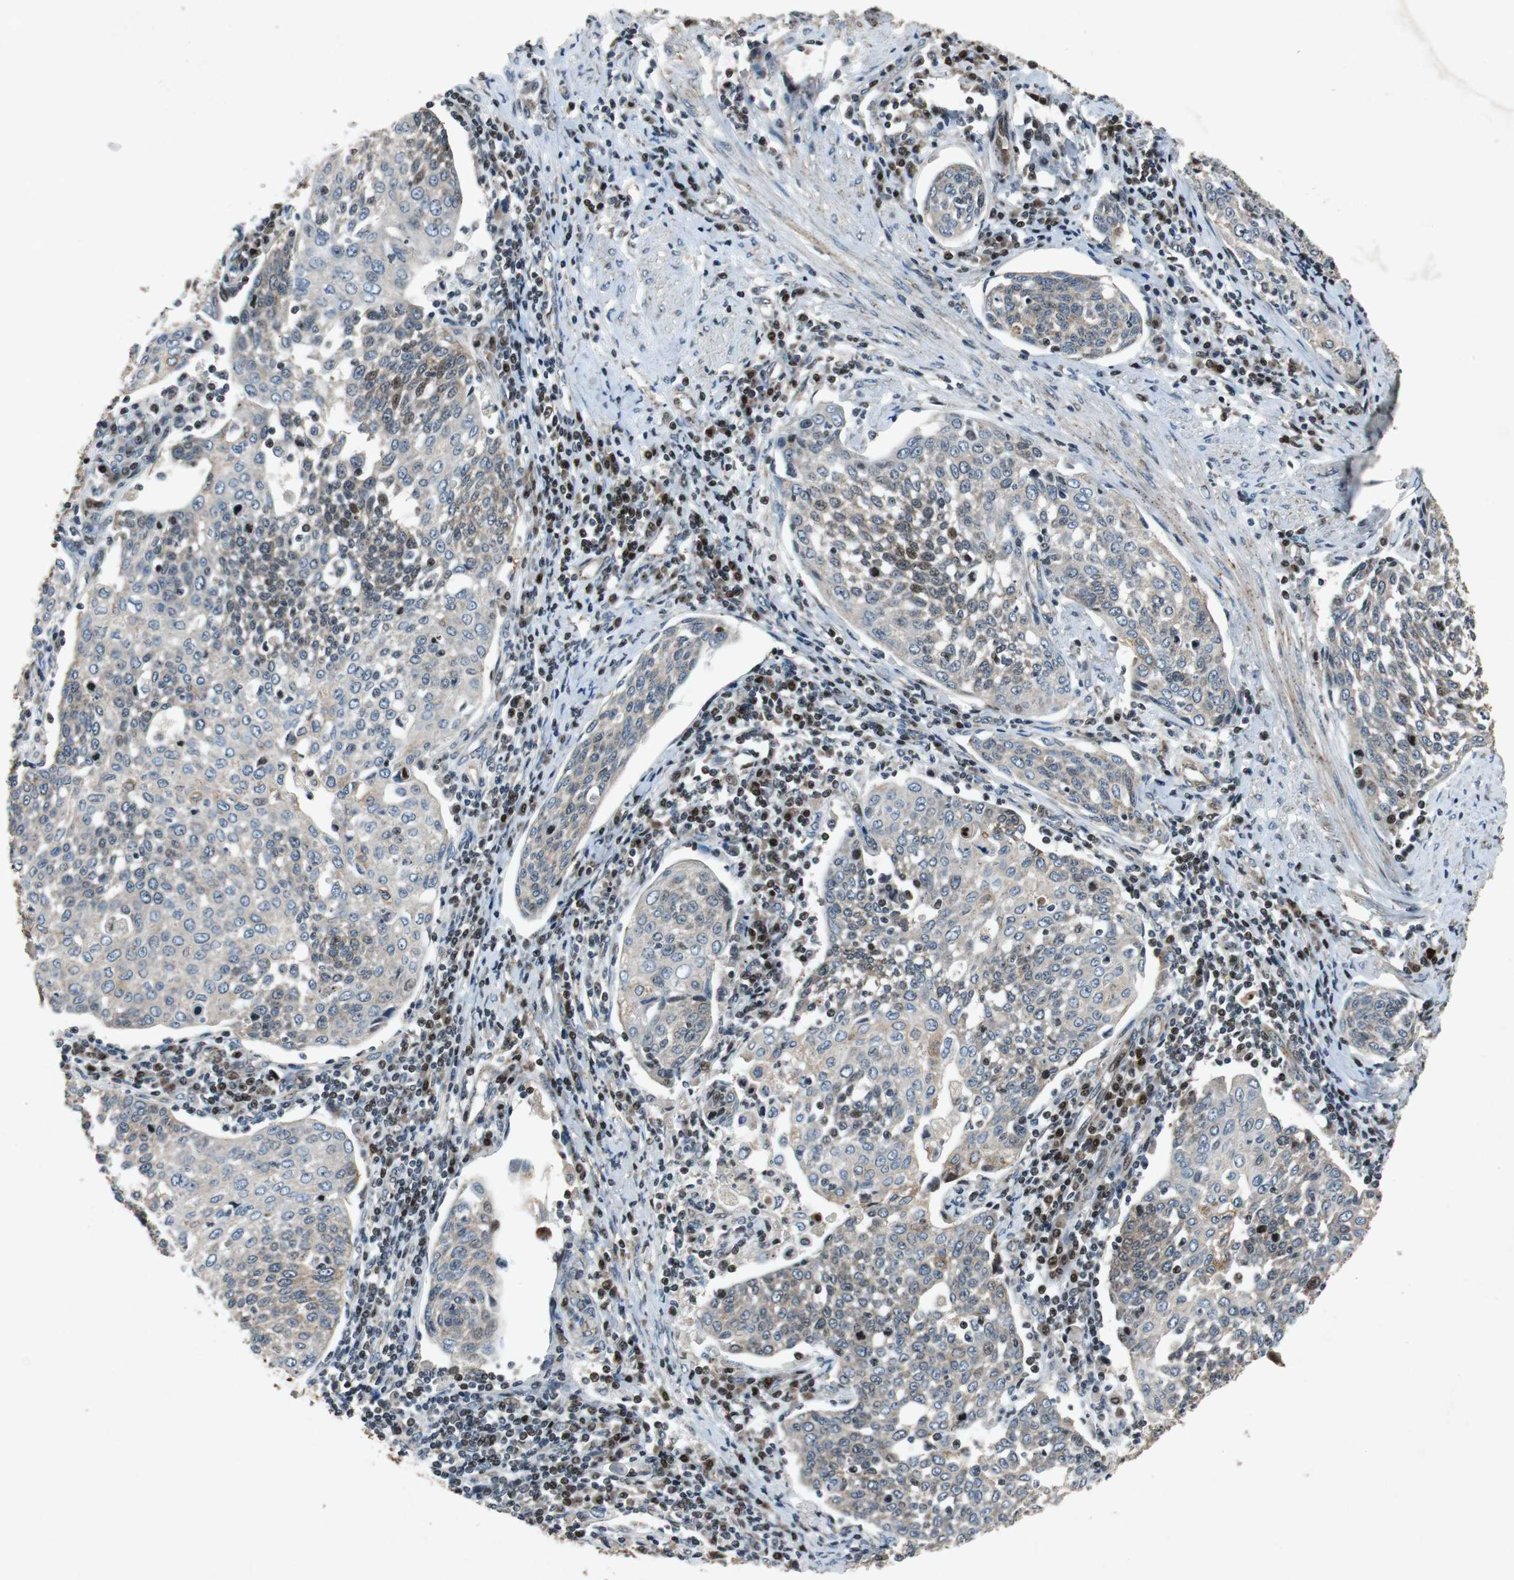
{"staining": {"intensity": "weak", "quantity": "<25%", "location": "cytoplasmic/membranous"}, "tissue": "cervical cancer", "cell_type": "Tumor cells", "image_type": "cancer", "snomed": [{"axis": "morphology", "description": "Squamous cell carcinoma, NOS"}, {"axis": "topography", "description": "Cervix"}], "caption": "Tumor cells are negative for protein expression in human cervical squamous cell carcinoma. Brightfield microscopy of IHC stained with DAB (3,3'-diaminobenzidine) (brown) and hematoxylin (blue), captured at high magnification.", "gene": "TUBA4A", "patient": {"sex": "female", "age": 34}}